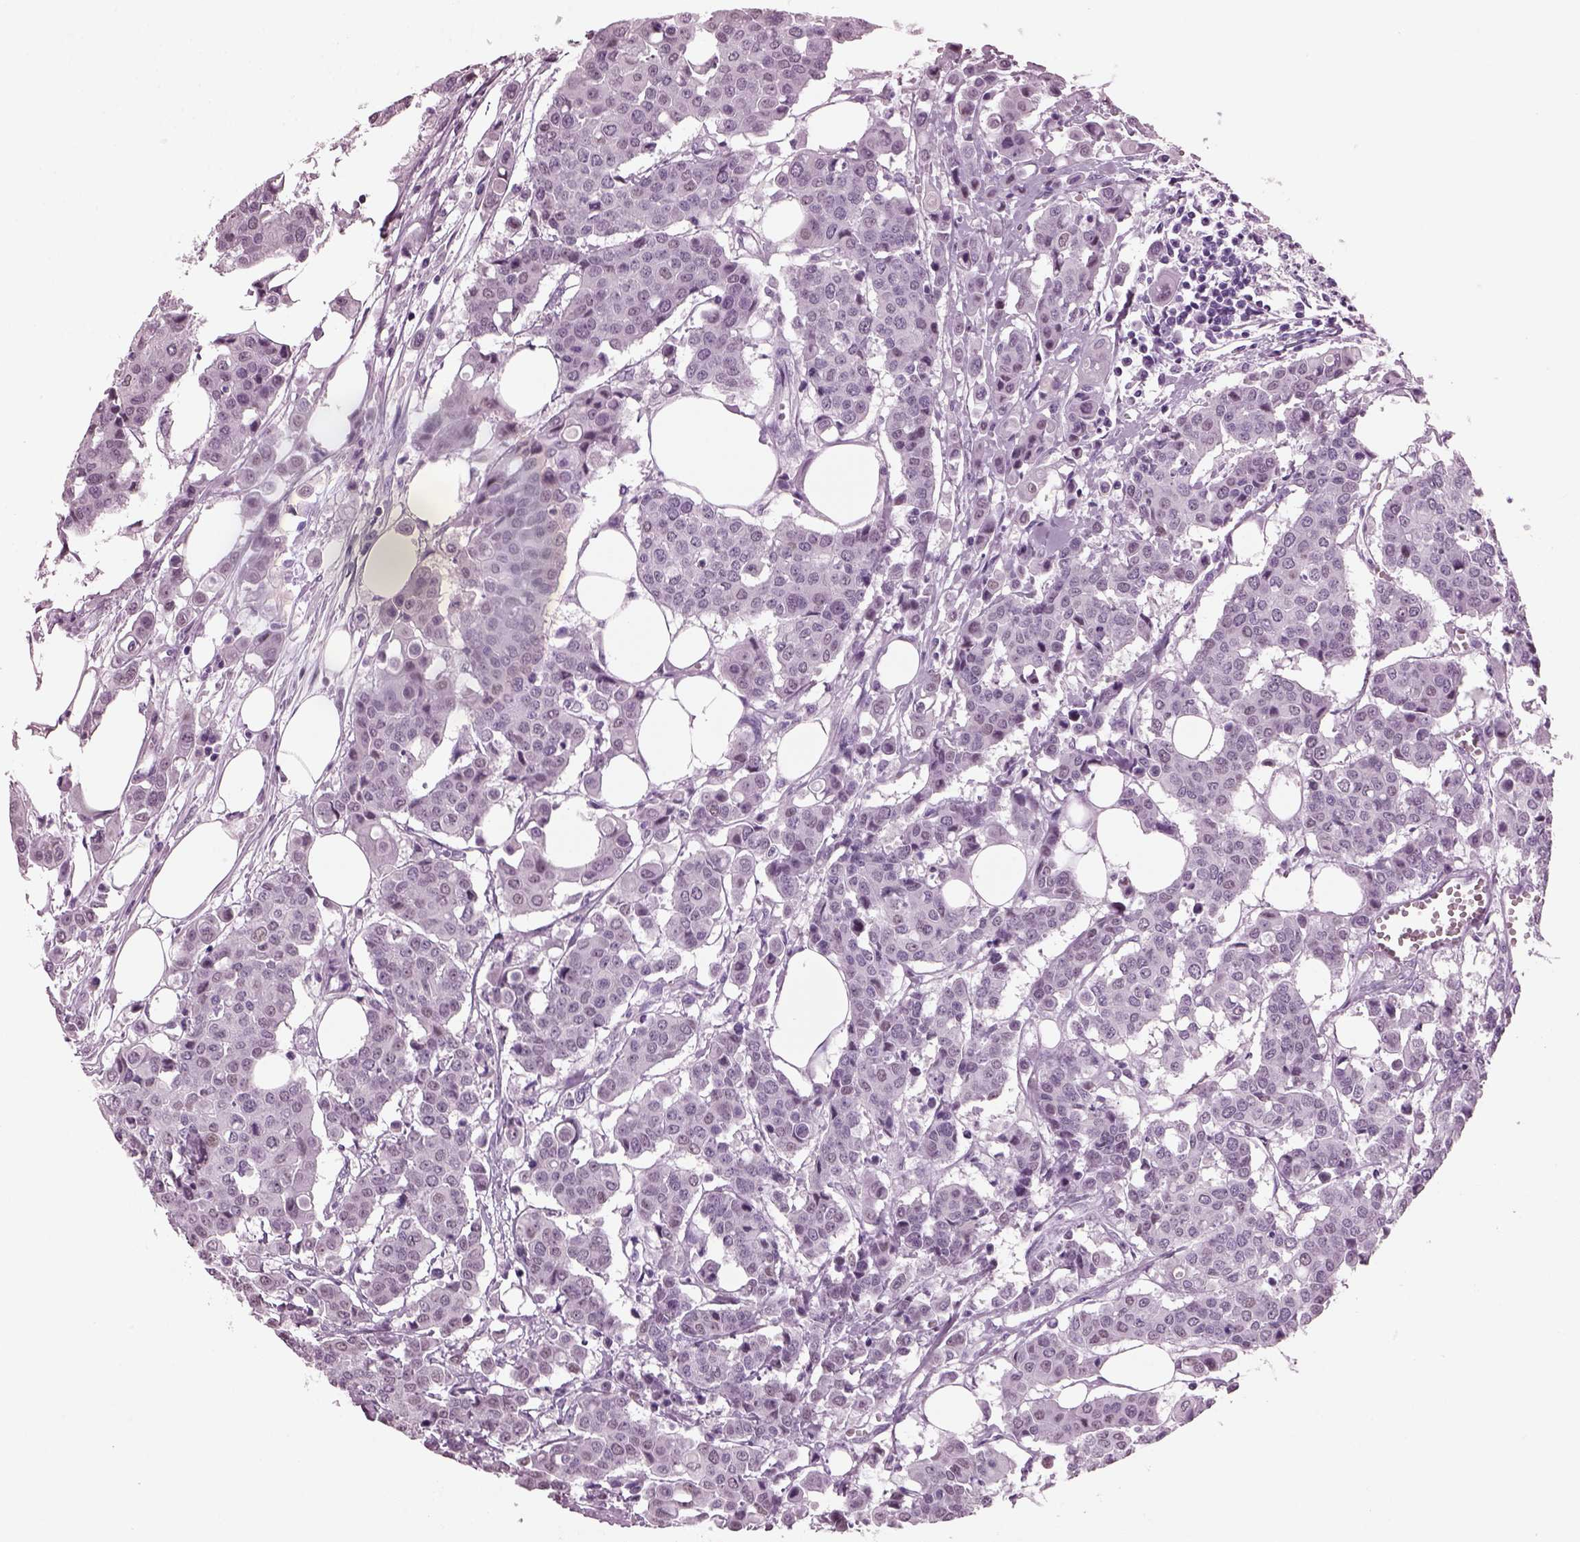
{"staining": {"intensity": "negative", "quantity": "none", "location": "none"}, "tissue": "carcinoid", "cell_type": "Tumor cells", "image_type": "cancer", "snomed": [{"axis": "morphology", "description": "Carcinoid, malignant, NOS"}, {"axis": "topography", "description": "Colon"}], "caption": "High power microscopy photomicrograph of an immunohistochemistry (IHC) image of malignant carcinoid, revealing no significant staining in tumor cells. The staining is performed using DAB (3,3'-diaminobenzidine) brown chromogen with nuclei counter-stained in using hematoxylin.", "gene": "KRTAP3-2", "patient": {"sex": "male", "age": 81}}